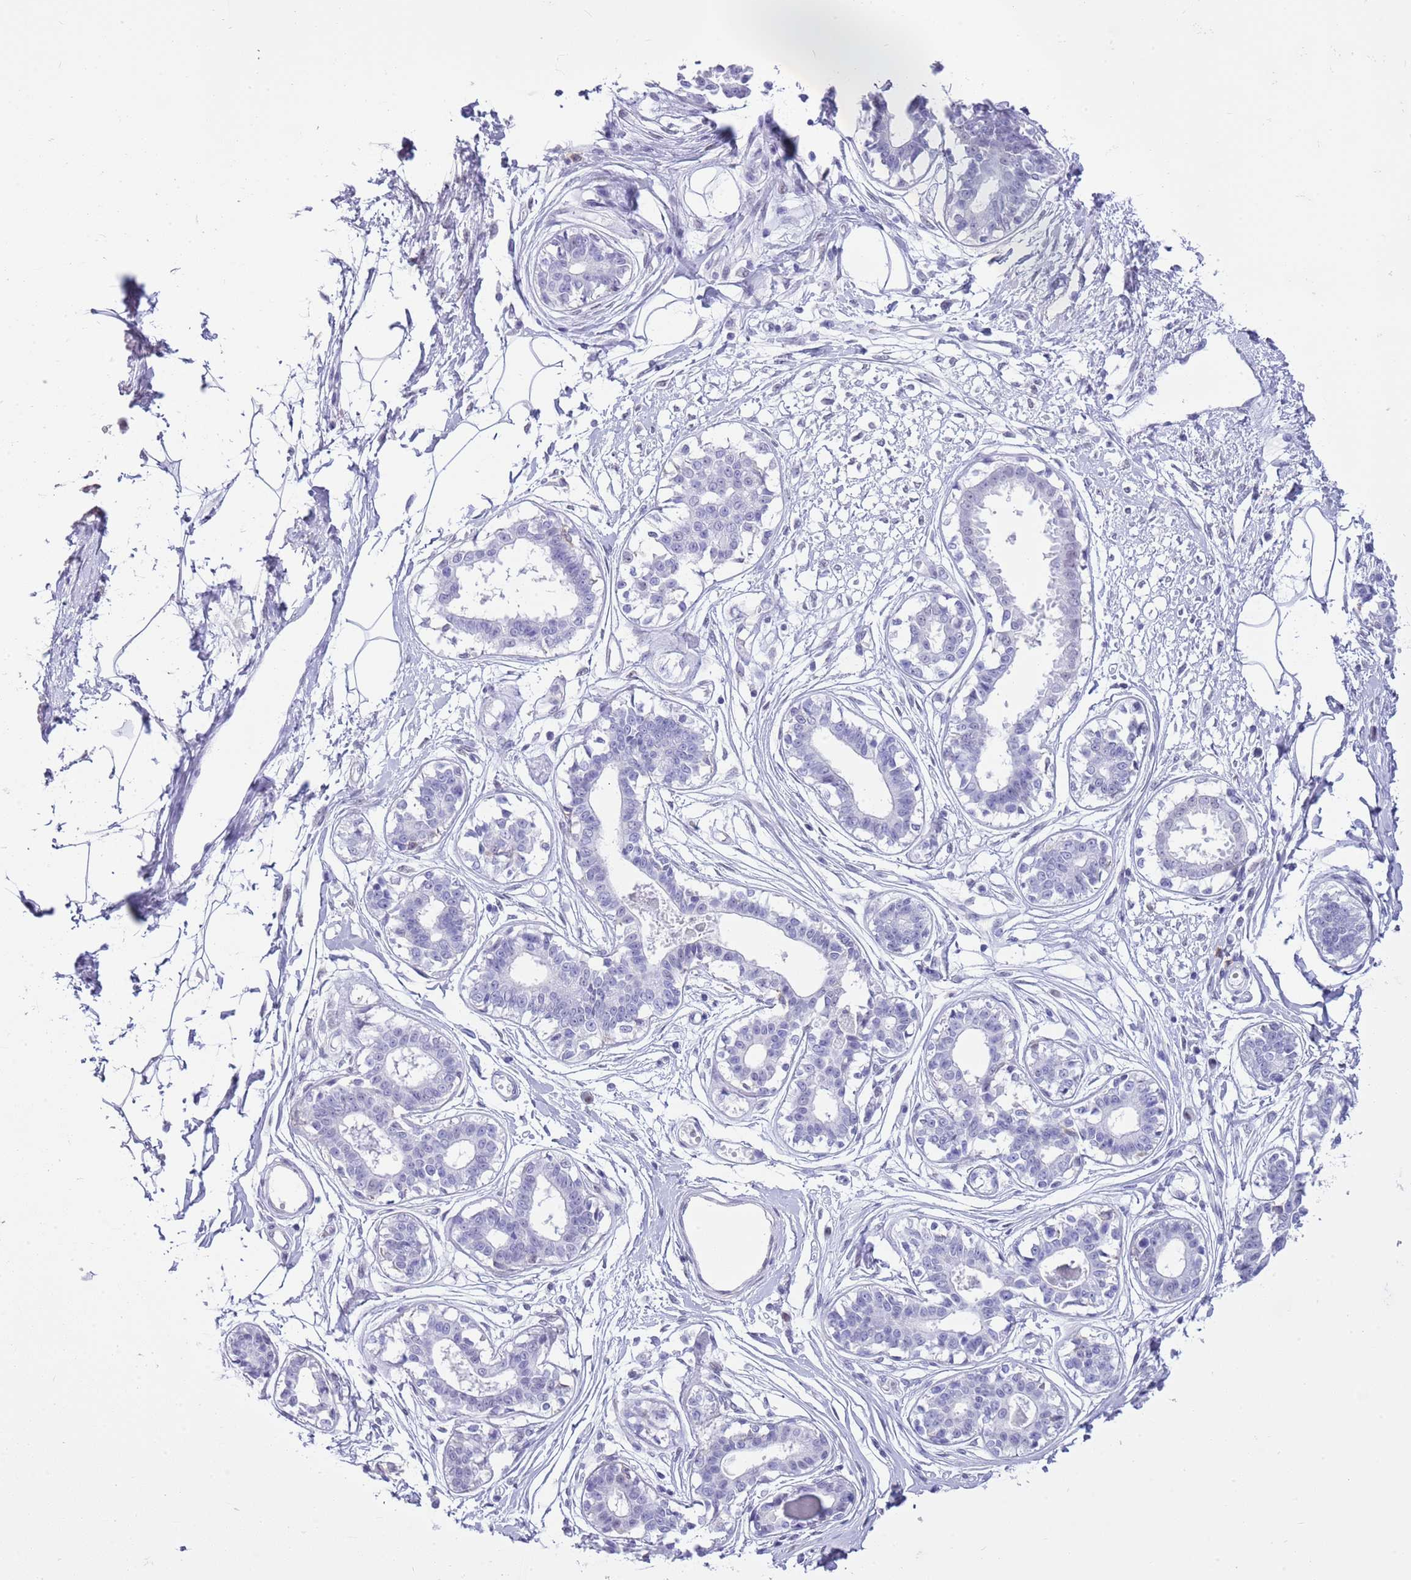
{"staining": {"intensity": "negative", "quantity": "none", "location": "none"}, "tissue": "breast", "cell_type": "Adipocytes", "image_type": "normal", "snomed": [{"axis": "morphology", "description": "Normal tissue, NOS"}, {"axis": "topography", "description": "Breast"}], "caption": "Micrograph shows no significant protein positivity in adipocytes of unremarkable breast. The staining is performed using DAB (3,3'-diaminobenzidine) brown chromogen with nuclei counter-stained in using hematoxylin.", "gene": "PPP1R17", "patient": {"sex": "female", "age": 45}}